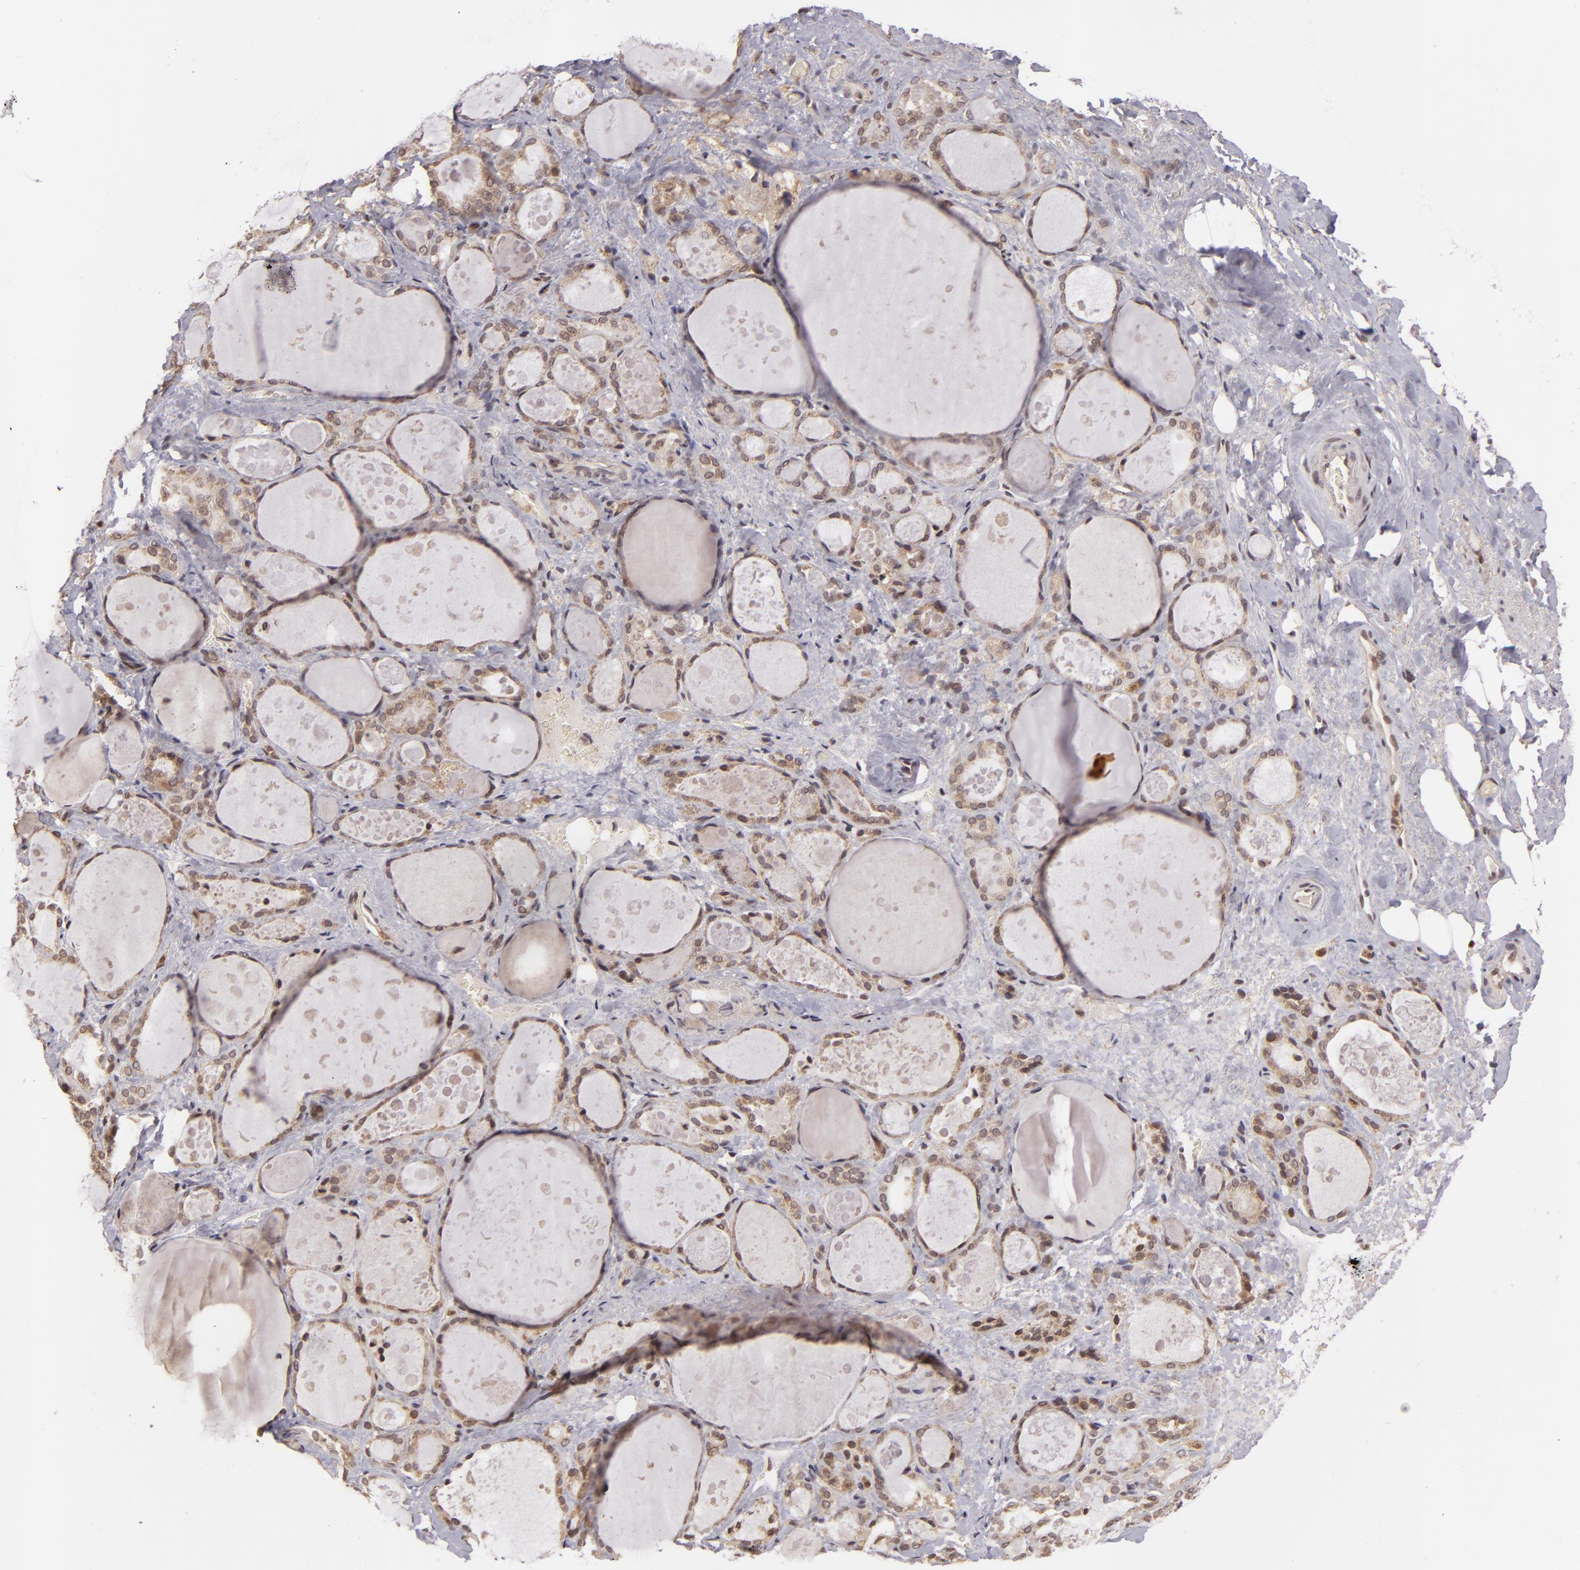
{"staining": {"intensity": "weak", "quantity": ">75%", "location": "cytoplasmic/membranous"}, "tissue": "thyroid gland", "cell_type": "Glandular cells", "image_type": "normal", "snomed": [{"axis": "morphology", "description": "Normal tissue, NOS"}, {"axis": "topography", "description": "Thyroid gland"}], "caption": "Normal thyroid gland exhibits weak cytoplasmic/membranous positivity in about >75% of glandular cells, visualized by immunohistochemistry. Using DAB (brown) and hematoxylin (blue) stains, captured at high magnification using brightfield microscopy.", "gene": "ZBTB33", "patient": {"sex": "female", "age": 75}}